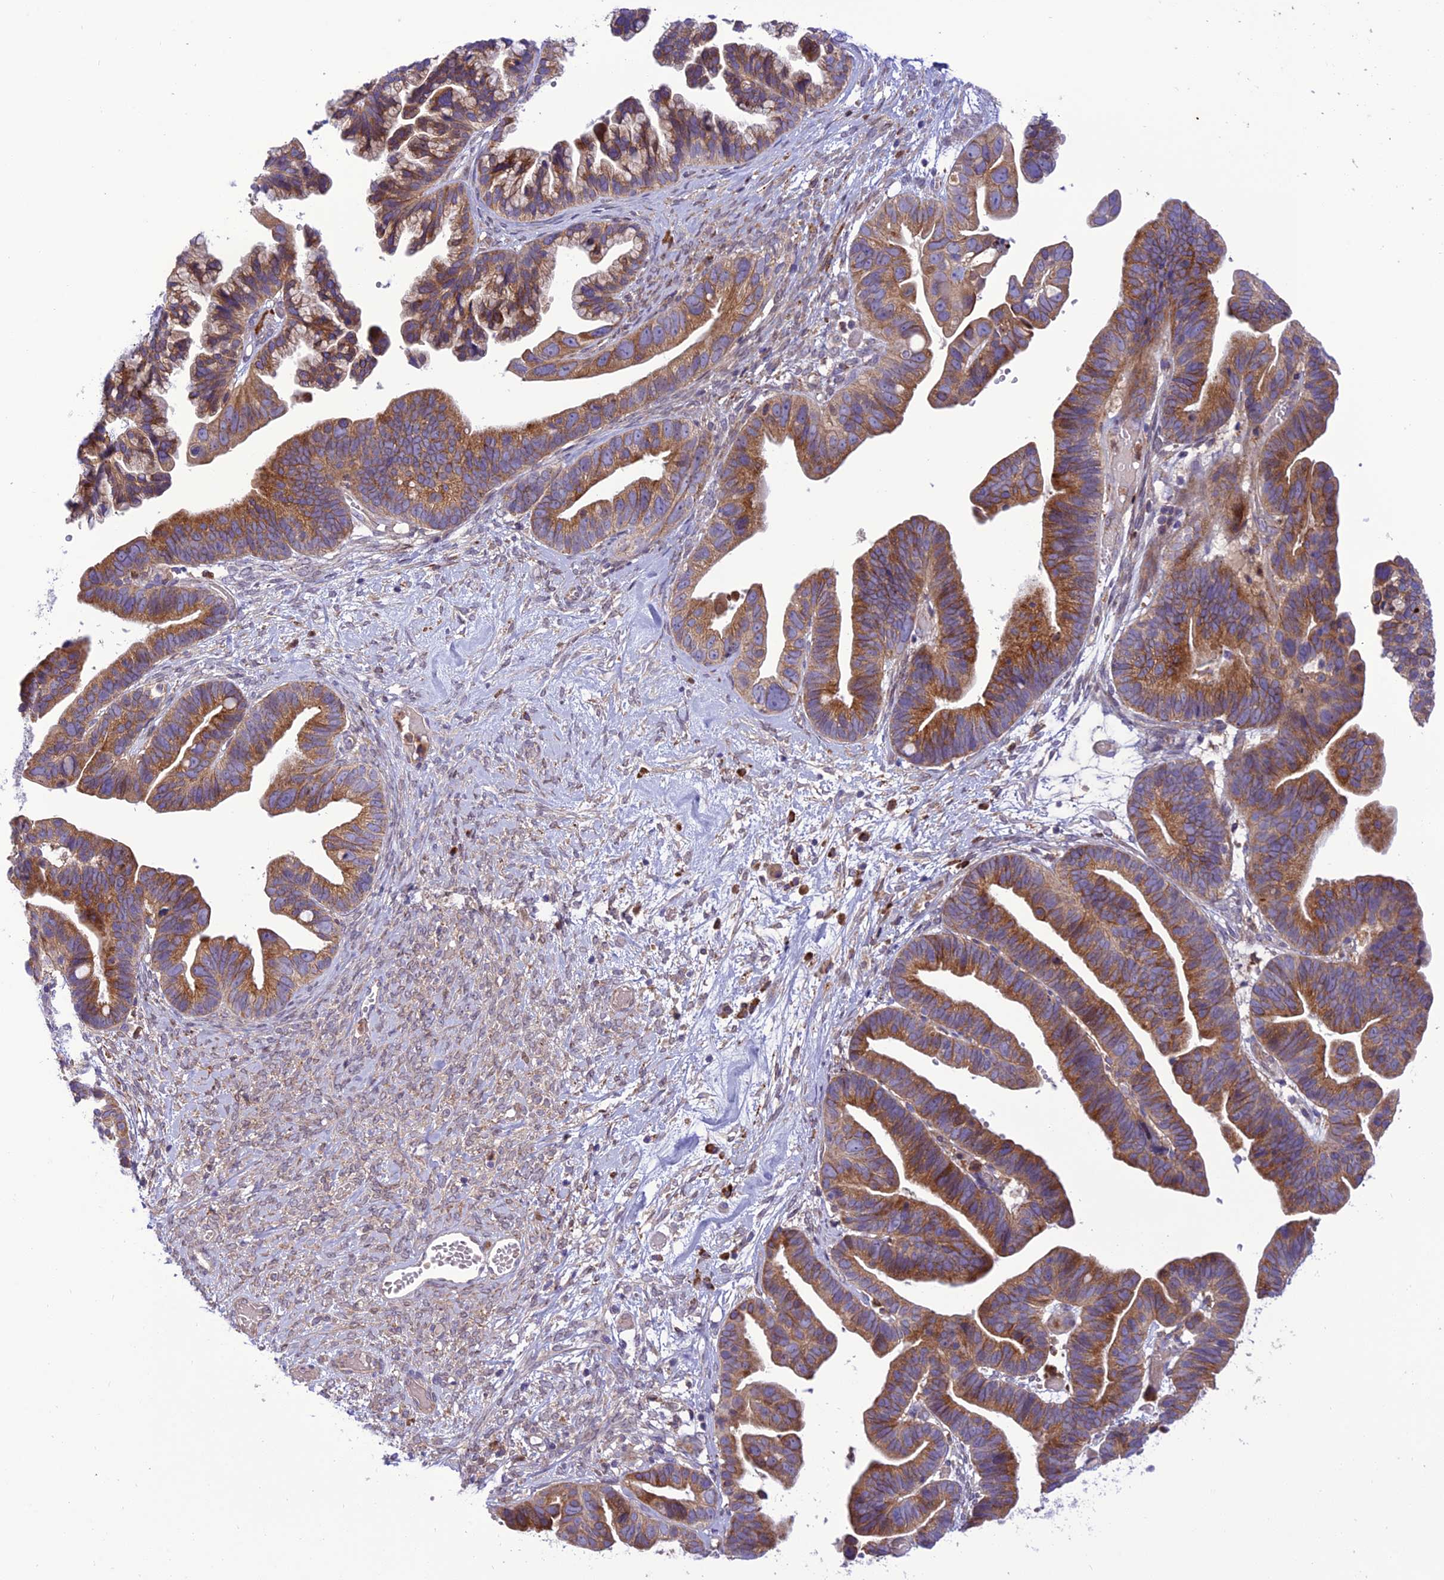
{"staining": {"intensity": "moderate", "quantity": ">75%", "location": "cytoplasmic/membranous"}, "tissue": "ovarian cancer", "cell_type": "Tumor cells", "image_type": "cancer", "snomed": [{"axis": "morphology", "description": "Cystadenocarcinoma, serous, NOS"}, {"axis": "topography", "description": "Ovary"}], "caption": "Brown immunohistochemical staining in ovarian cancer displays moderate cytoplasmic/membranous positivity in approximately >75% of tumor cells.", "gene": "JMY", "patient": {"sex": "female", "age": 56}}